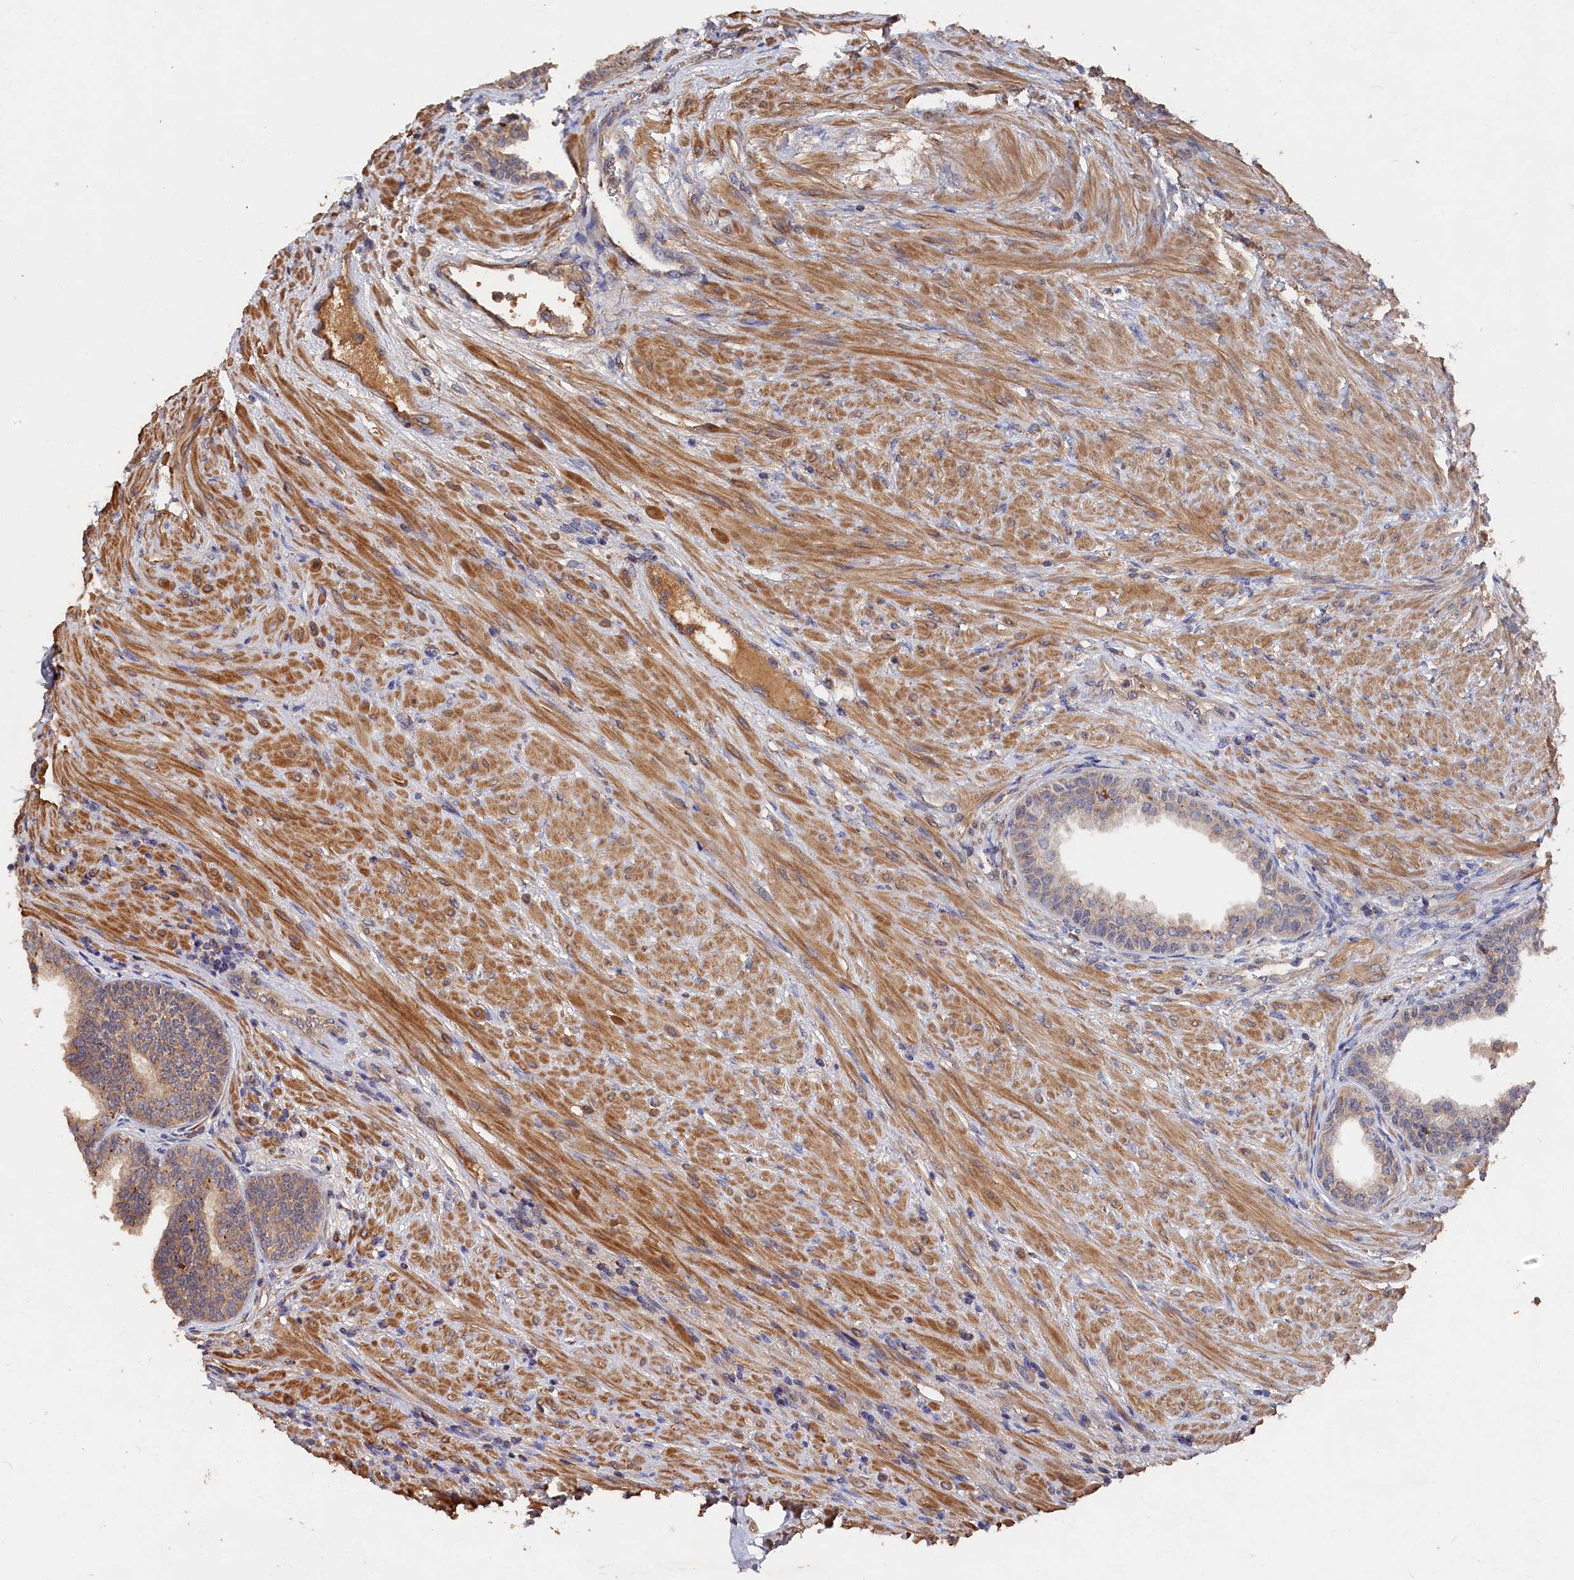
{"staining": {"intensity": "moderate", "quantity": ">75%", "location": "cytoplasmic/membranous"}, "tissue": "prostate", "cell_type": "Glandular cells", "image_type": "normal", "snomed": [{"axis": "morphology", "description": "Normal tissue, NOS"}, {"axis": "topography", "description": "Prostate"}], "caption": "Immunohistochemical staining of benign human prostate demonstrates moderate cytoplasmic/membranous protein expression in about >75% of glandular cells. (IHC, brightfield microscopy, high magnification).", "gene": "DHRS11", "patient": {"sex": "male", "age": 76}}